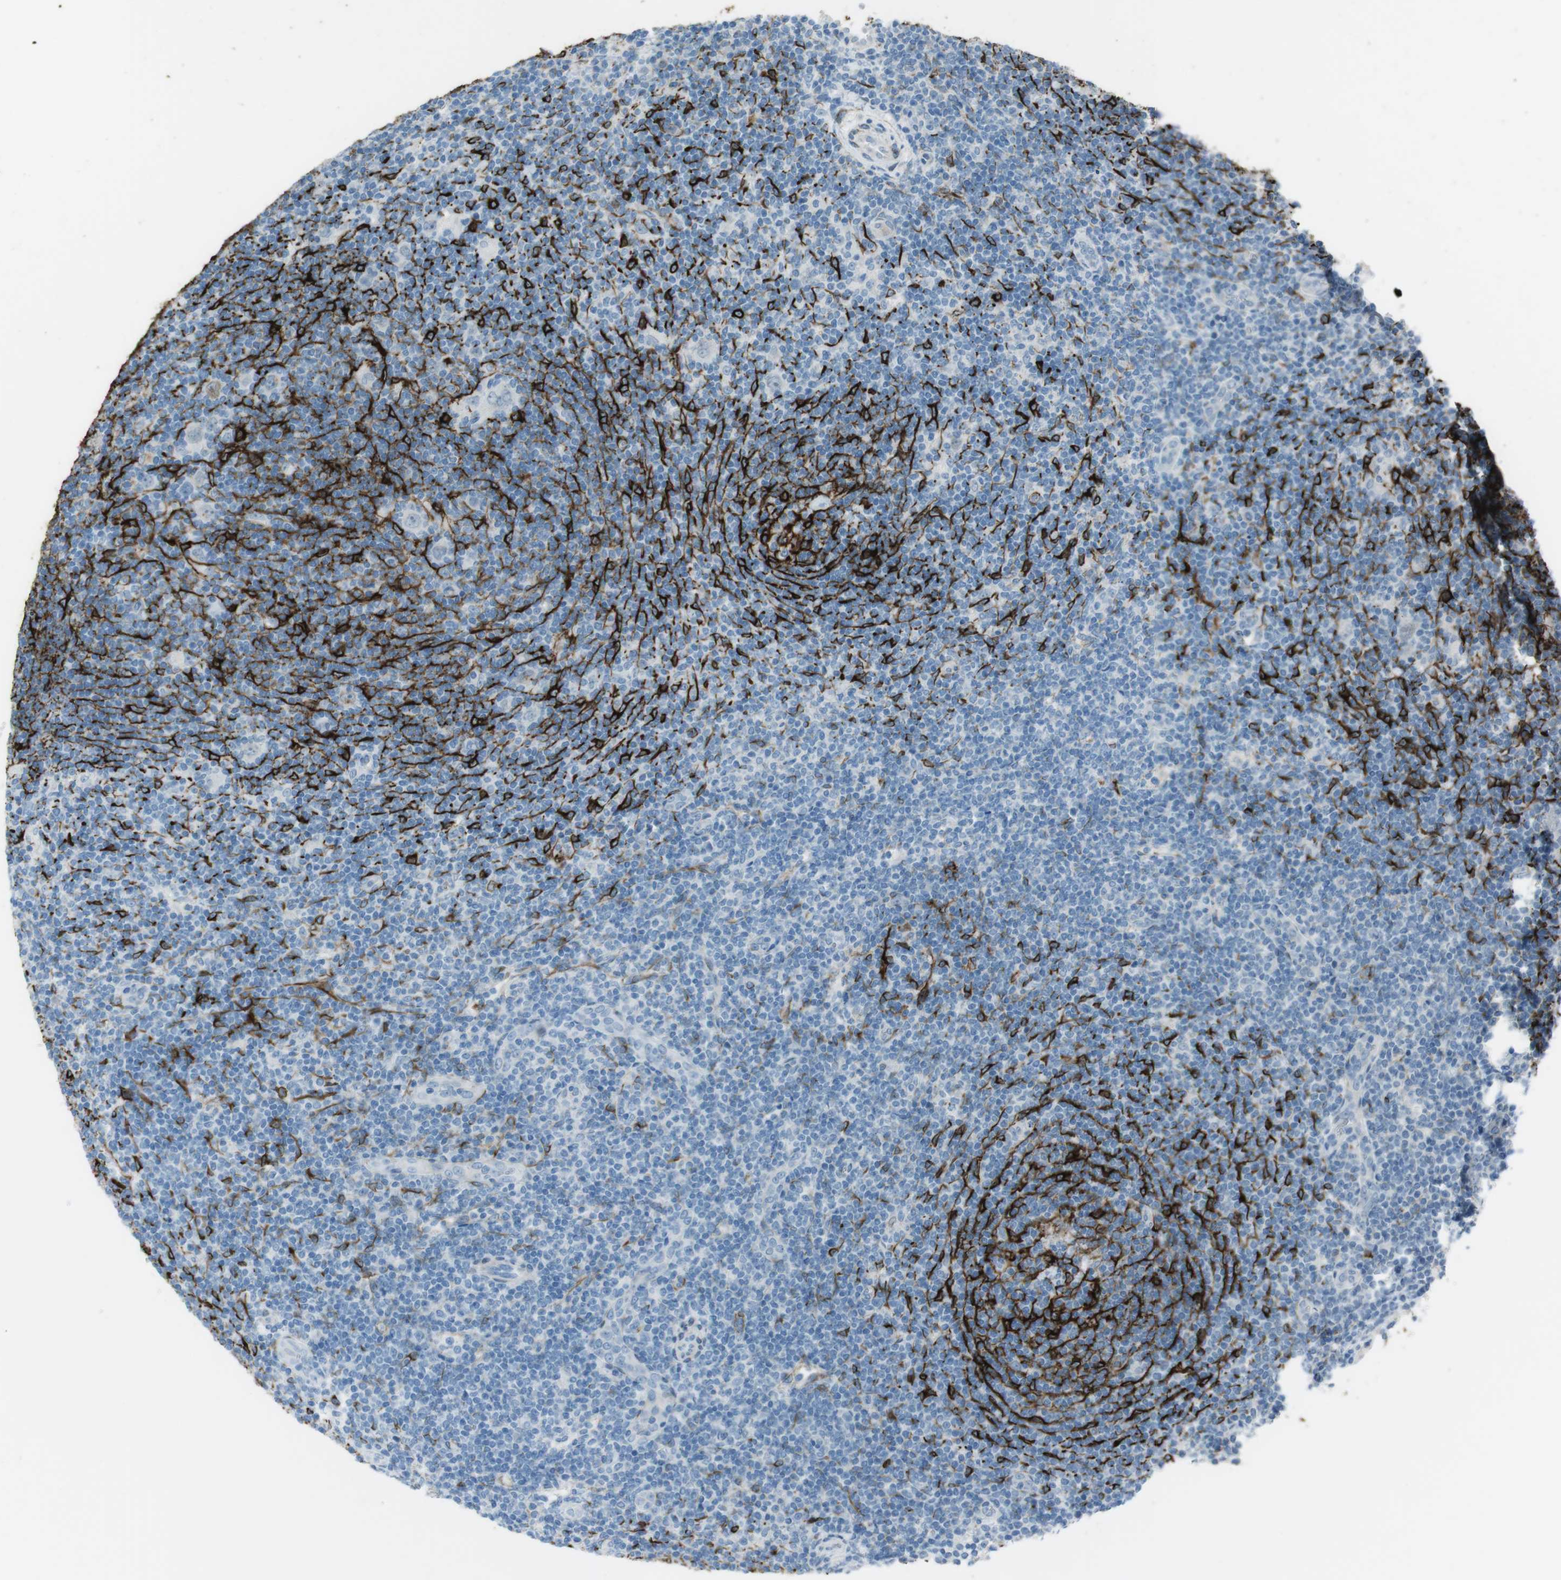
{"staining": {"intensity": "negative", "quantity": "none", "location": "none"}, "tissue": "lymphoma", "cell_type": "Tumor cells", "image_type": "cancer", "snomed": [{"axis": "morphology", "description": "Hodgkin's disease, NOS"}, {"axis": "topography", "description": "Lymph node"}], "caption": "Tumor cells show no significant protein expression in Hodgkin's disease. (DAB (3,3'-diaminobenzidine) immunohistochemistry (IHC) visualized using brightfield microscopy, high magnification).", "gene": "TUBB2A", "patient": {"sex": "female", "age": 57}}